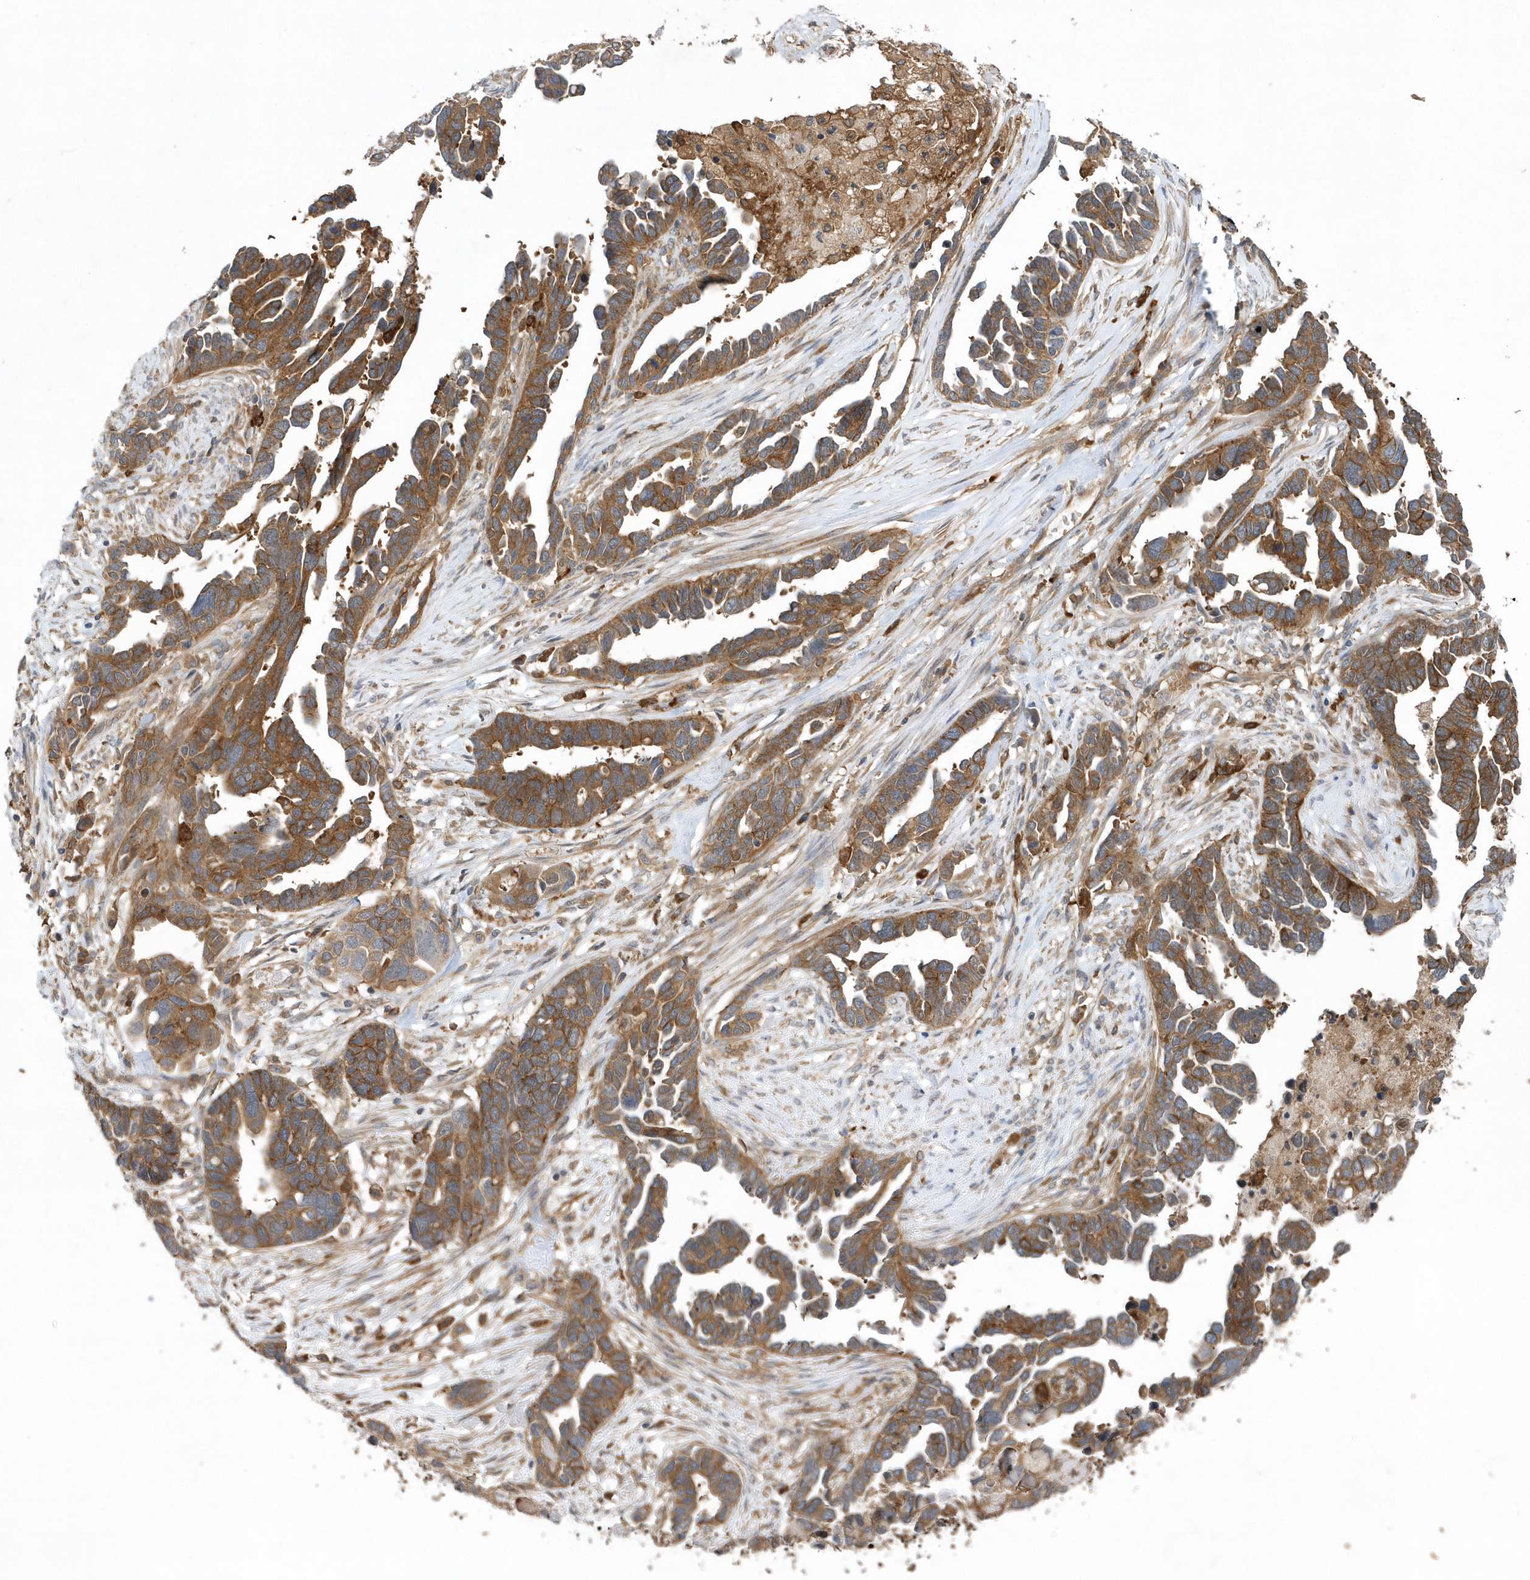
{"staining": {"intensity": "moderate", "quantity": ">75%", "location": "cytoplasmic/membranous"}, "tissue": "ovarian cancer", "cell_type": "Tumor cells", "image_type": "cancer", "snomed": [{"axis": "morphology", "description": "Cystadenocarcinoma, serous, NOS"}, {"axis": "topography", "description": "Ovary"}], "caption": "The image exhibits staining of serous cystadenocarcinoma (ovarian), revealing moderate cytoplasmic/membranous protein expression (brown color) within tumor cells.", "gene": "PAICS", "patient": {"sex": "female", "age": 54}}